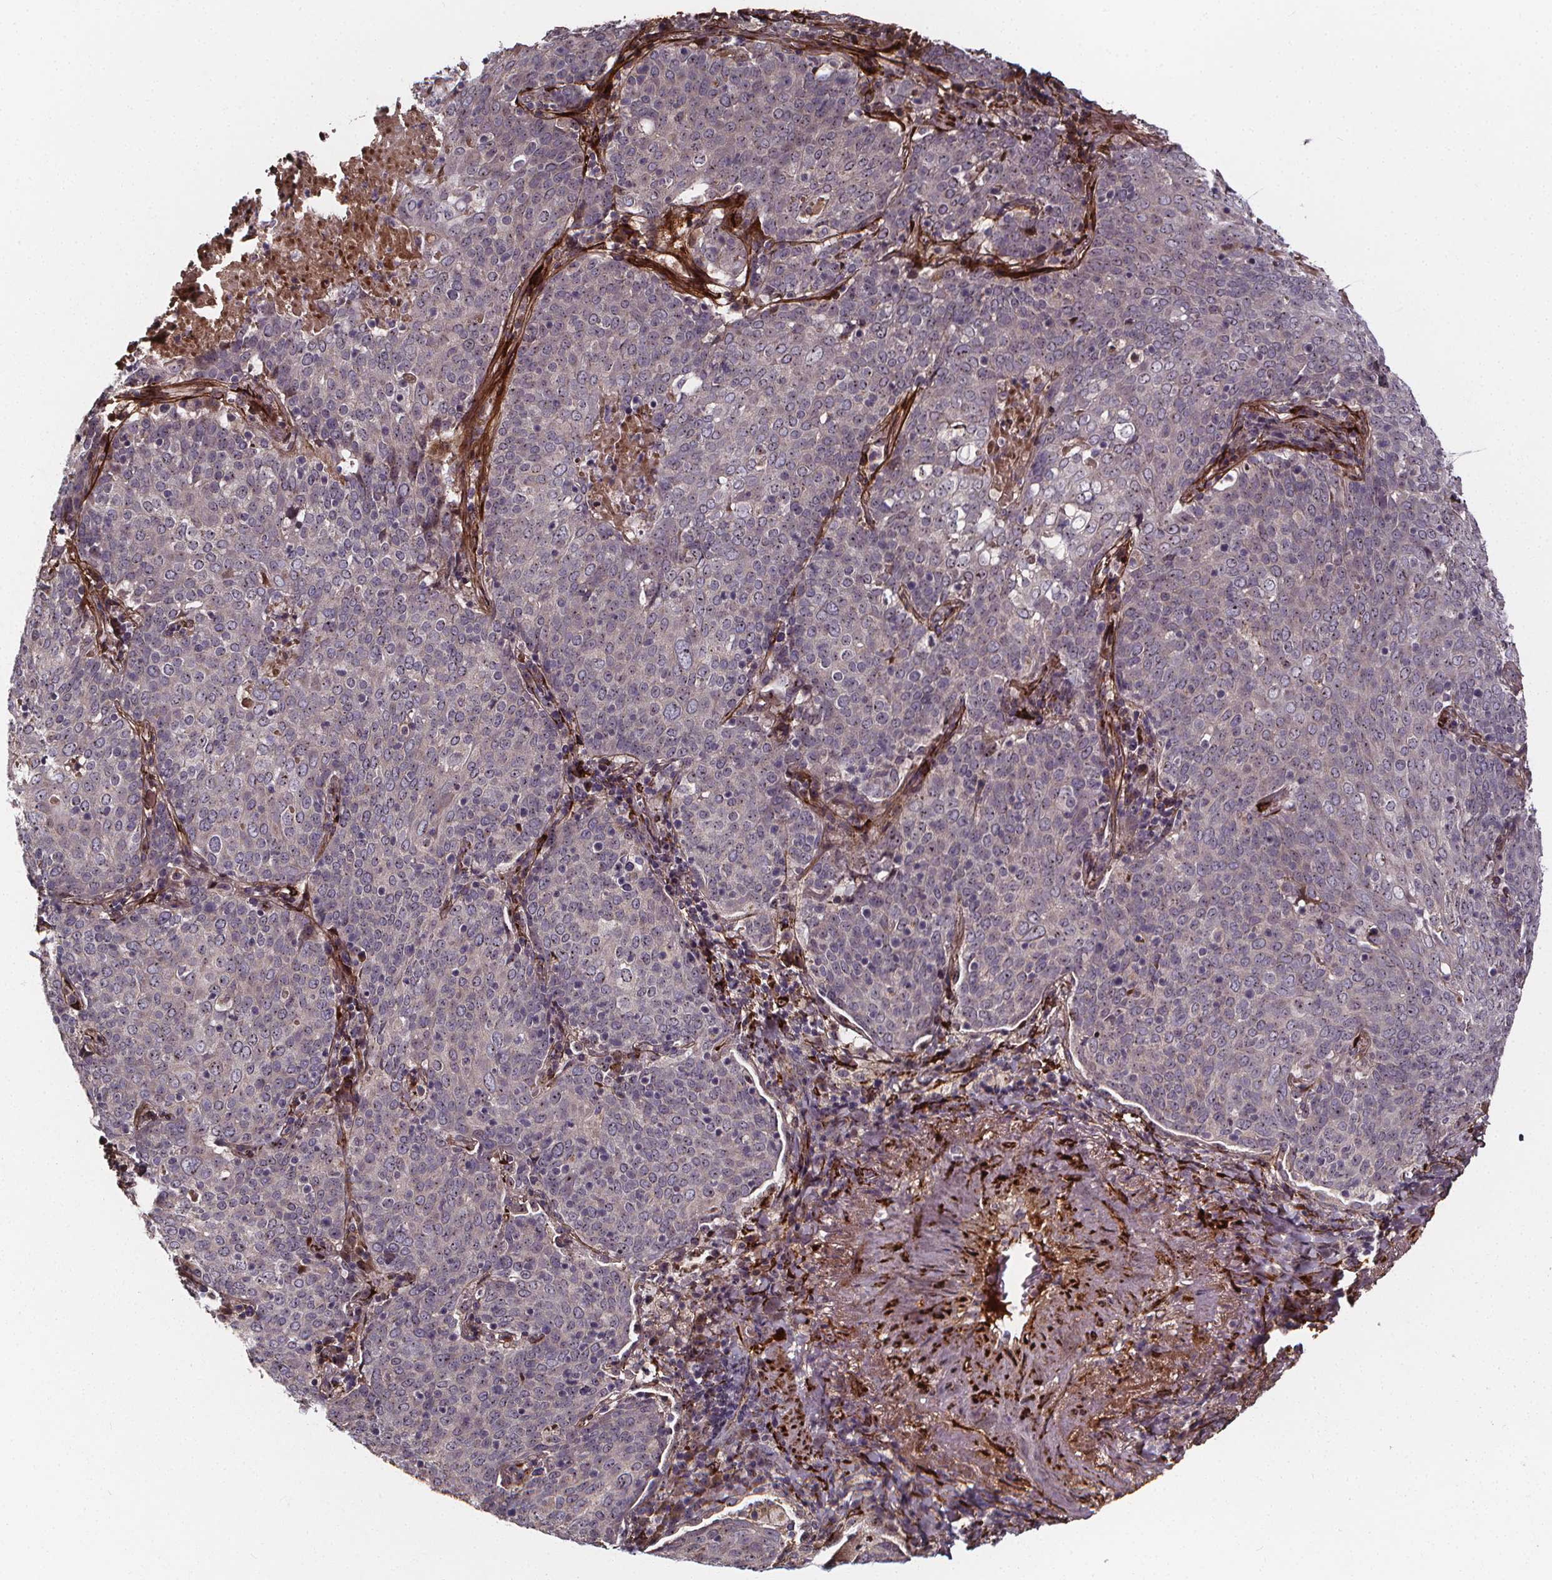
{"staining": {"intensity": "negative", "quantity": "none", "location": "none"}, "tissue": "lung cancer", "cell_type": "Tumor cells", "image_type": "cancer", "snomed": [{"axis": "morphology", "description": "Squamous cell carcinoma, NOS"}, {"axis": "topography", "description": "Lung"}], "caption": "Human squamous cell carcinoma (lung) stained for a protein using immunohistochemistry demonstrates no positivity in tumor cells.", "gene": "AEBP1", "patient": {"sex": "male", "age": 82}}